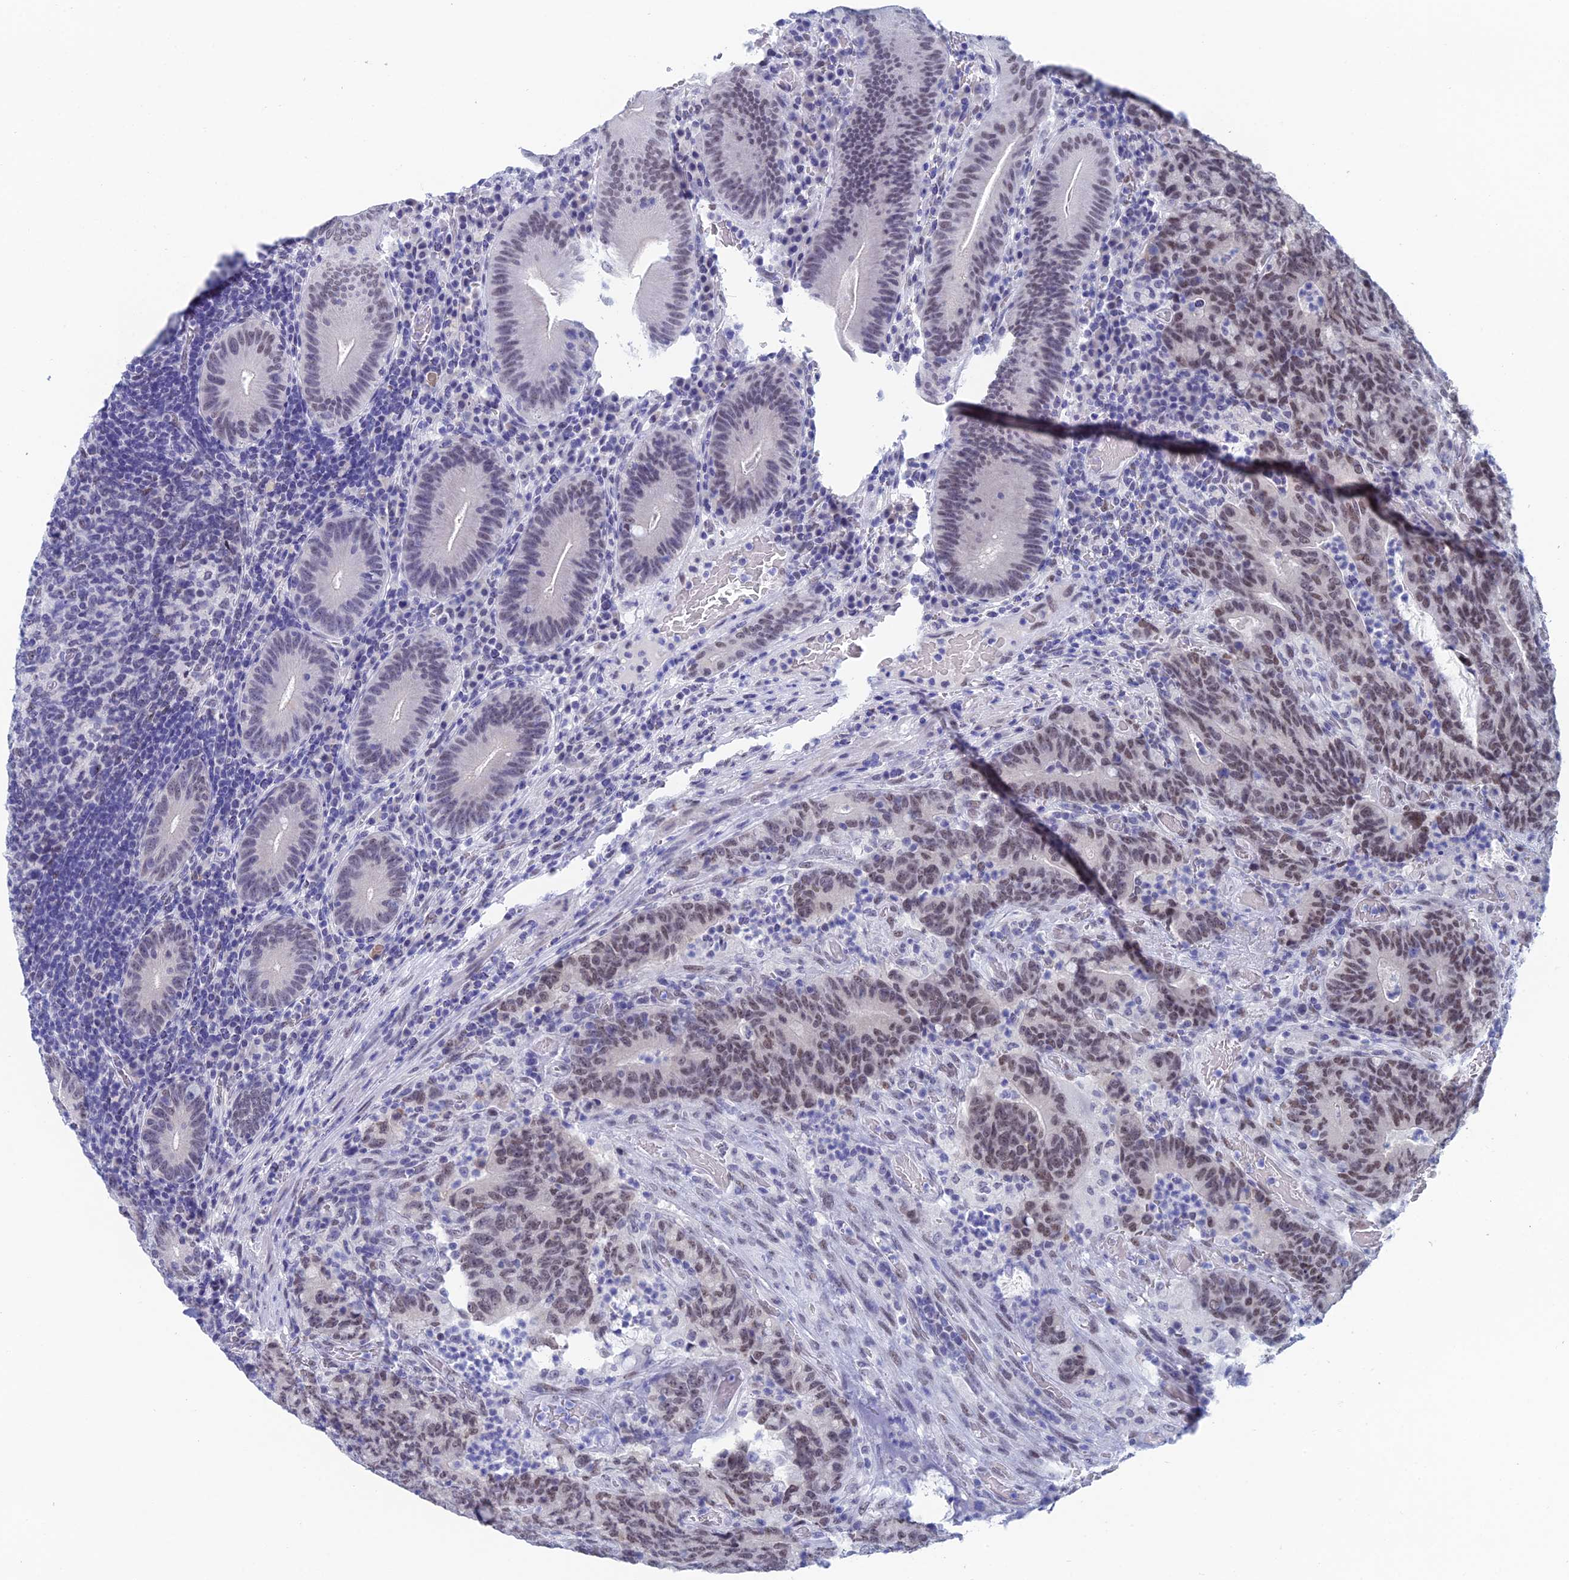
{"staining": {"intensity": "weak", "quantity": ">75%", "location": "nuclear"}, "tissue": "colorectal cancer", "cell_type": "Tumor cells", "image_type": "cancer", "snomed": [{"axis": "morphology", "description": "Normal tissue, NOS"}, {"axis": "morphology", "description": "Adenocarcinoma, NOS"}, {"axis": "topography", "description": "Colon"}], "caption": "Colorectal cancer (adenocarcinoma) stained with a brown dye shows weak nuclear positive expression in about >75% of tumor cells.", "gene": "NABP2", "patient": {"sex": "female", "age": 75}}